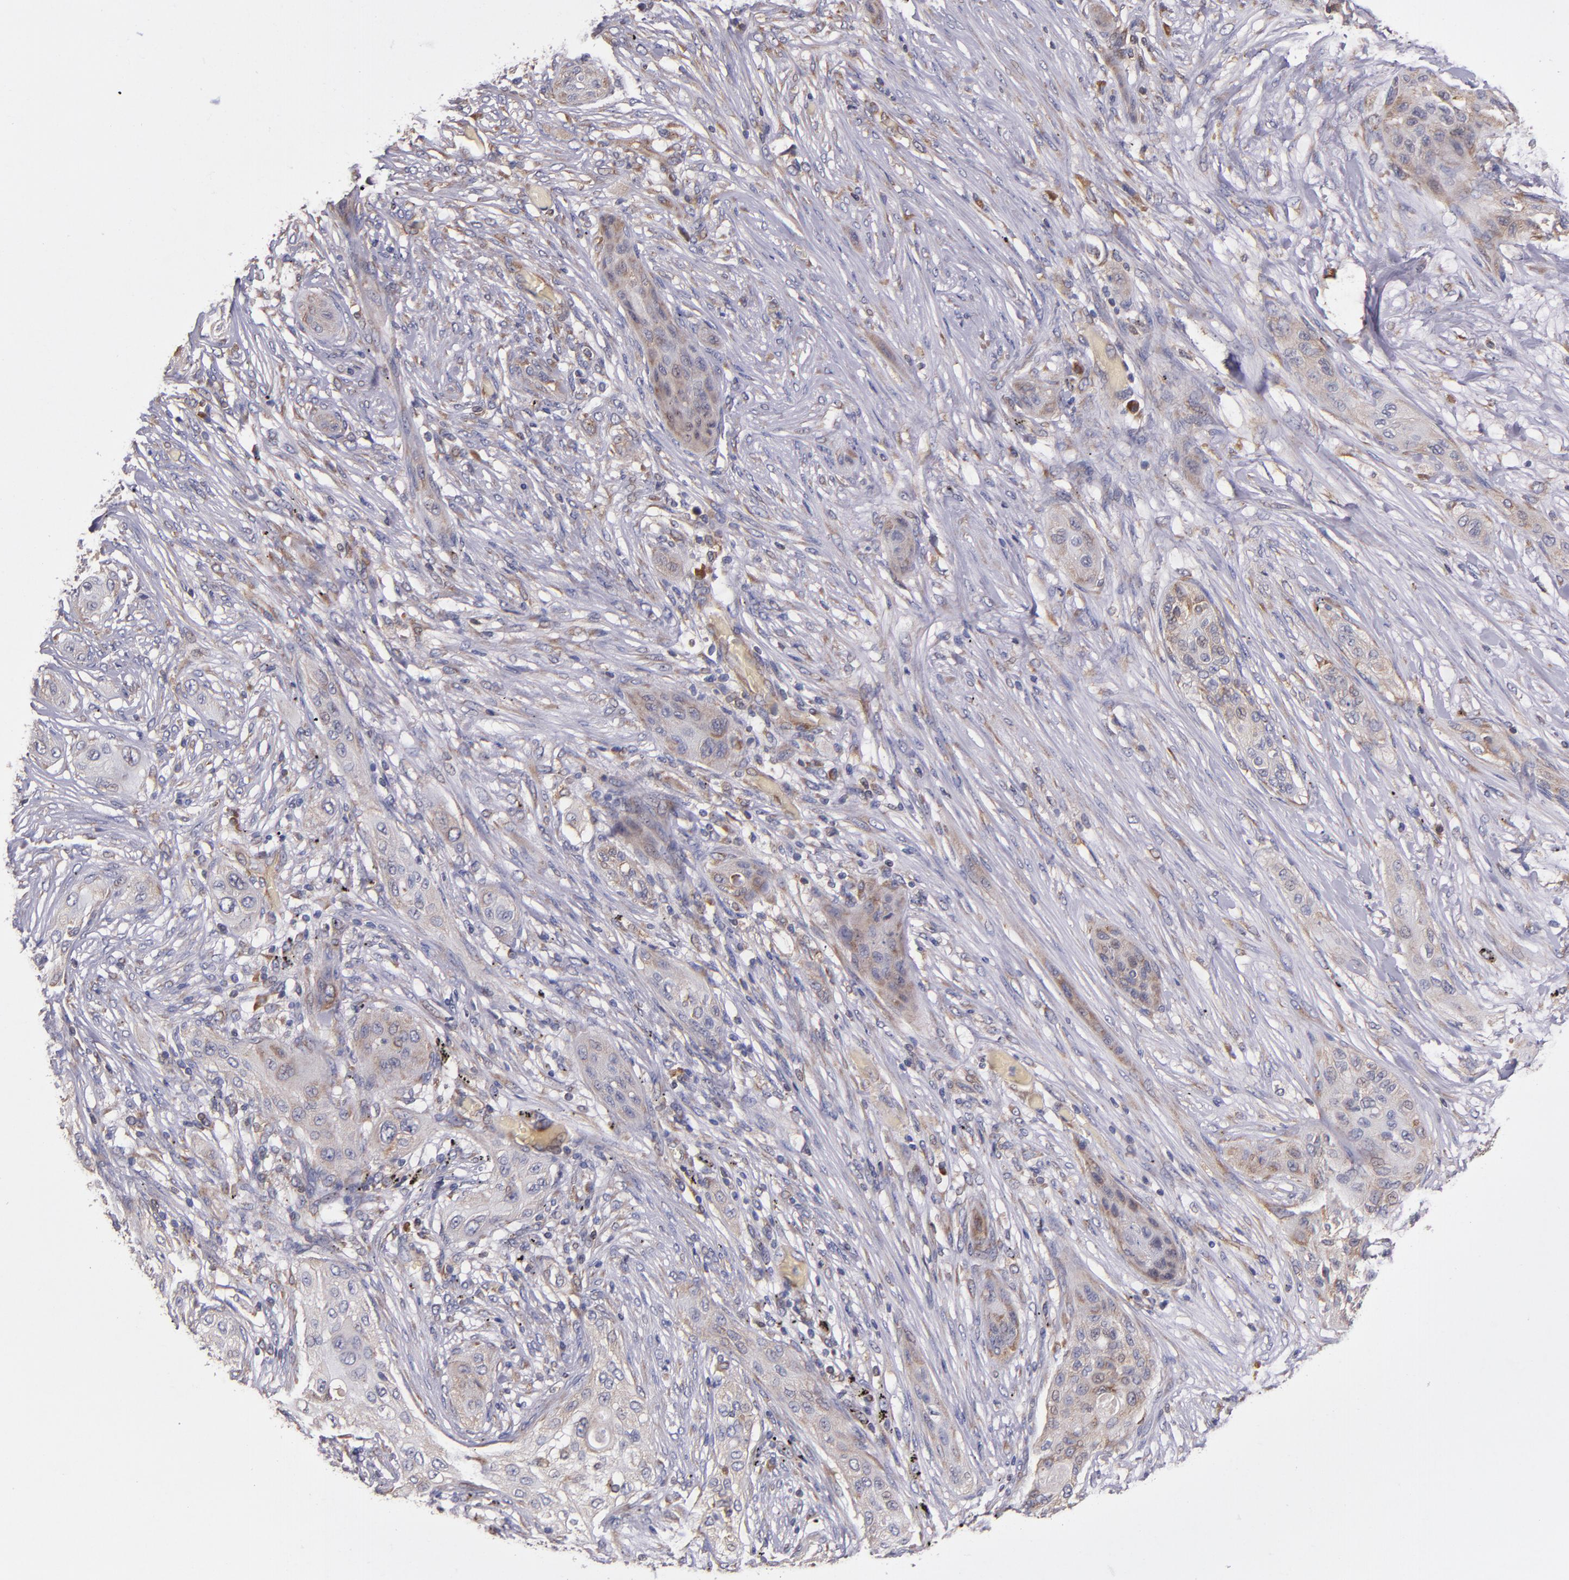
{"staining": {"intensity": "moderate", "quantity": "25%-75%", "location": "cytoplasmic/membranous"}, "tissue": "lung cancer", "cell_type": "Tumor cells", "image_type": "cancer", "snomed": [{"axis": "morphology", "description": "Squamous cell carcinoma, NOS"}, {"axis": "topography", "description": "Lung"}], "caption": "Protein staining reveals moderate cytoplasmic/membranous positivity in about 25%-75% of tumor cells in lung cancer (squamous cell carcinoma).", "gene": "EIF4ENIF1", "patient": {"sex": "female", "age": 47}}